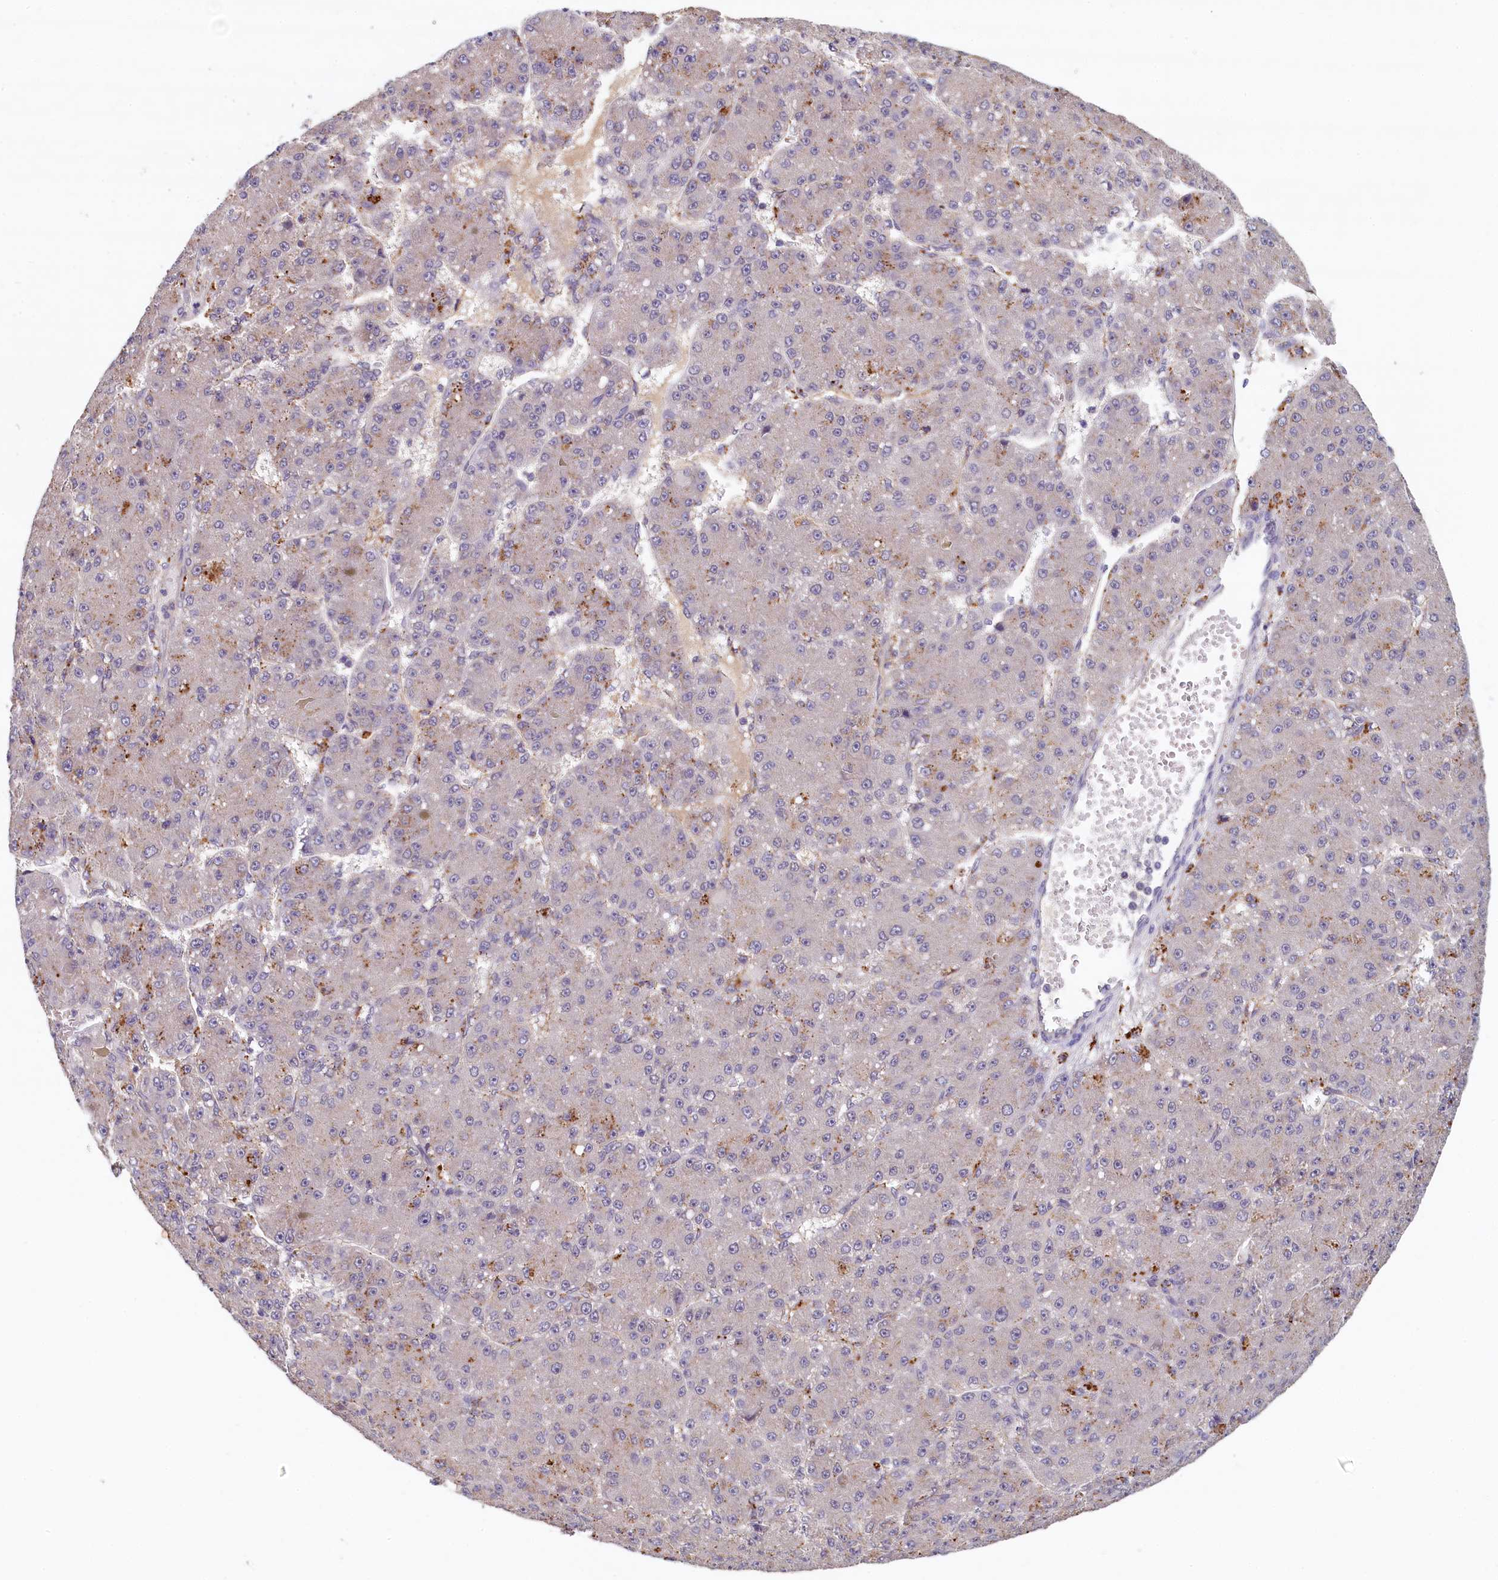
{"staining": {"intensity": "negative", "quantity": "none", "location": "none"}, "tissue": "liver cancer", "cell_type": "Tumor cells", "image_type": "cancer", "snomed": [{"axis": "morphology", "description": "Carcinoma, Hepatocellular, NOS"}, {"axis": "topography", "description": "Liver"}], "caption": "DAB (3,3'-diaminobenzidine) immunohistochemical staining of human liver hepatocellular carcinoma displays no significant expression in tumor cells. The staining was performed using DAB to visualize the protein expression in brown, while the nuclei were stained in blue with hematoxylin (Magnification: 20x).", "gene": "NUBP2", "patient": {"sex": "male", "age": 67}}